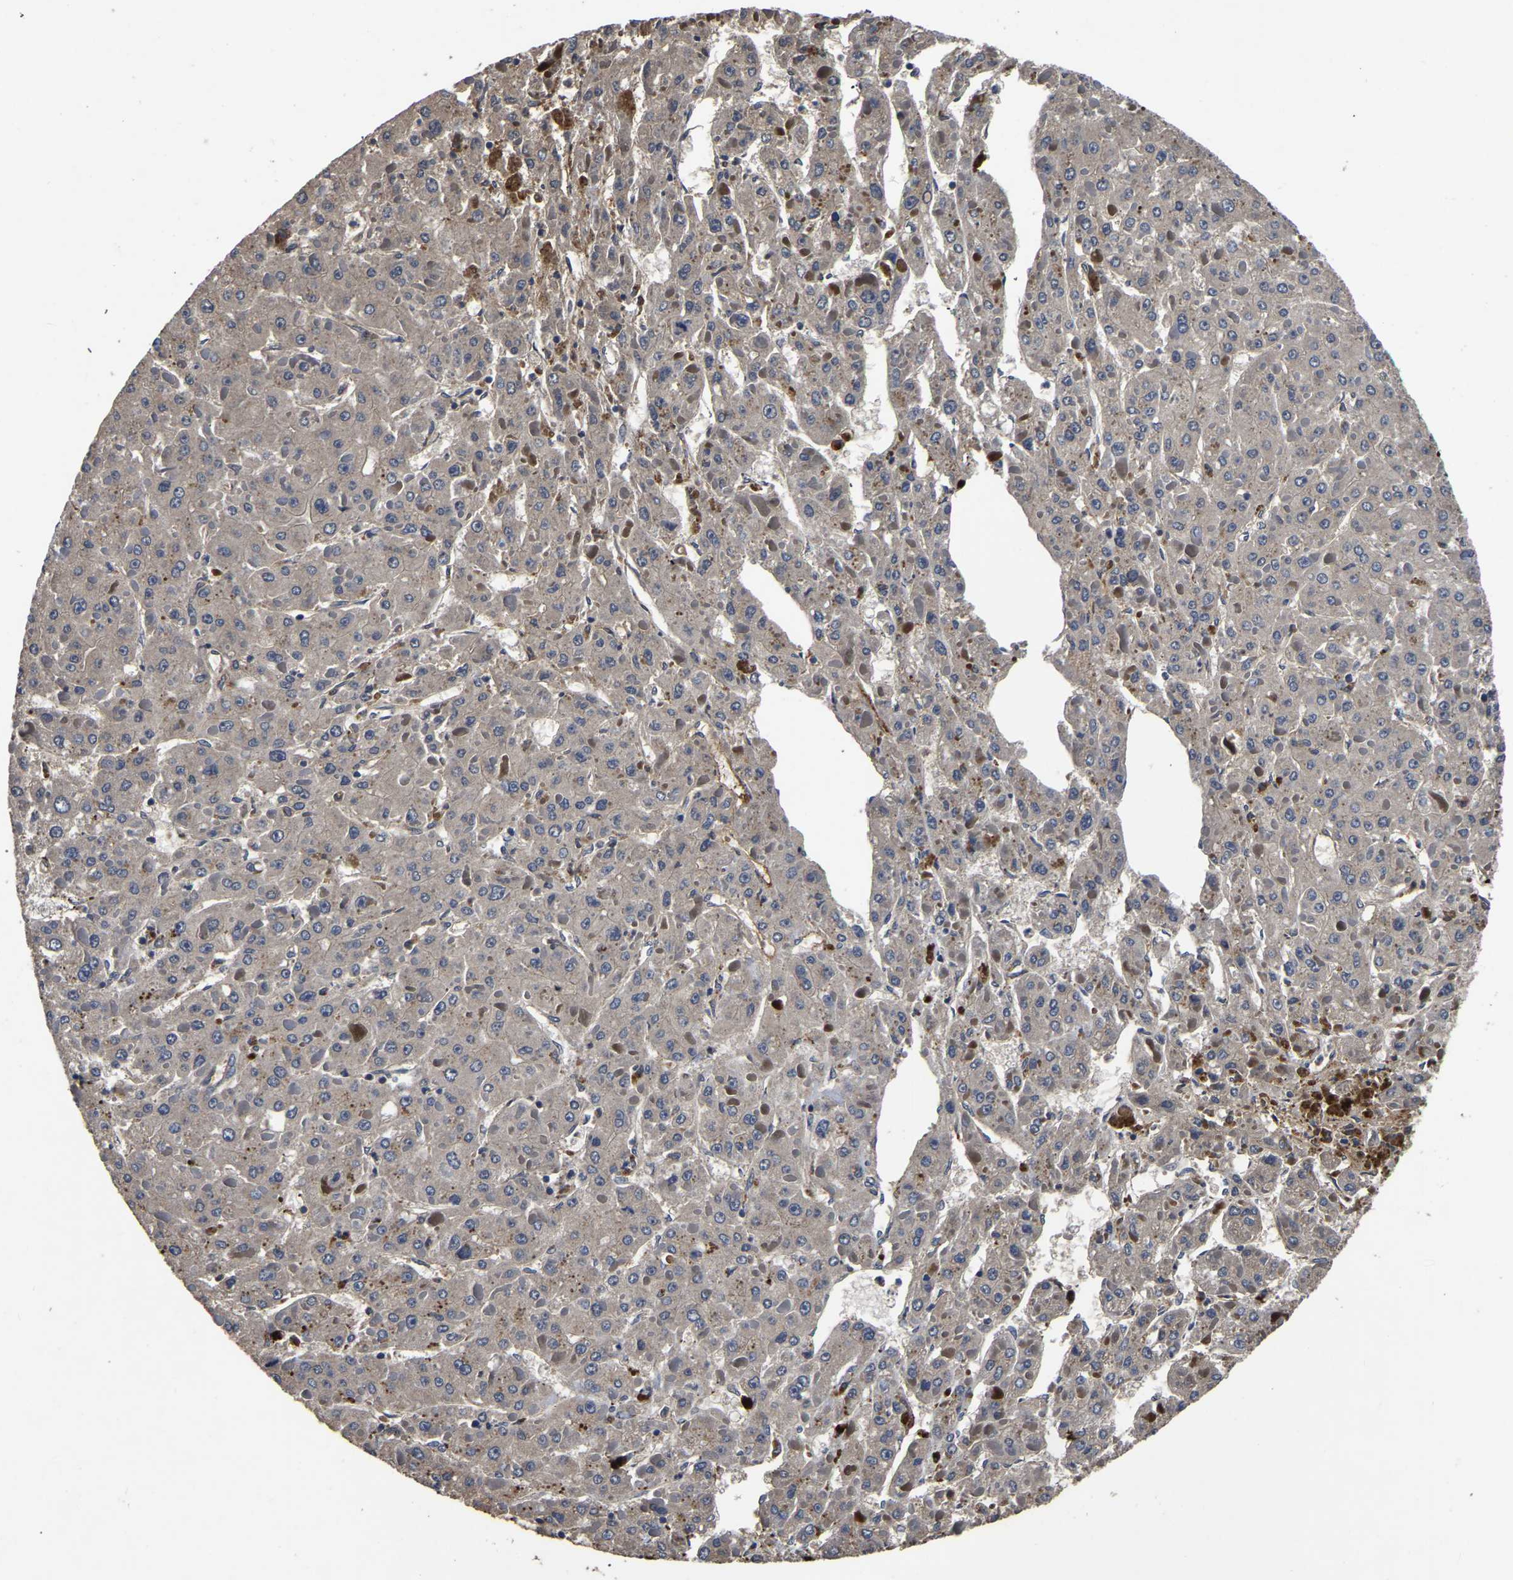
{"staining": {"intensity": "weak", "quantity": "<25%", "location": "cytoplasmic/membranous"}, "tissue": "liver cancer", "cell_type": "Tumor cells", "image_type": "cancer", "snomed": [{"axis": "morphology", "description": "Carcinoma, Hepatocellular, NOS"}, {"axis": "topography", "description": "Liver"}], "caption": "Liver cancer (hepatocellular carcinoma) stained for a protein using immunohistochemistry exhibits no expression tumor cells.", "gene": "CRYZL1", "patient": {"sex": "female", "age": 73}}